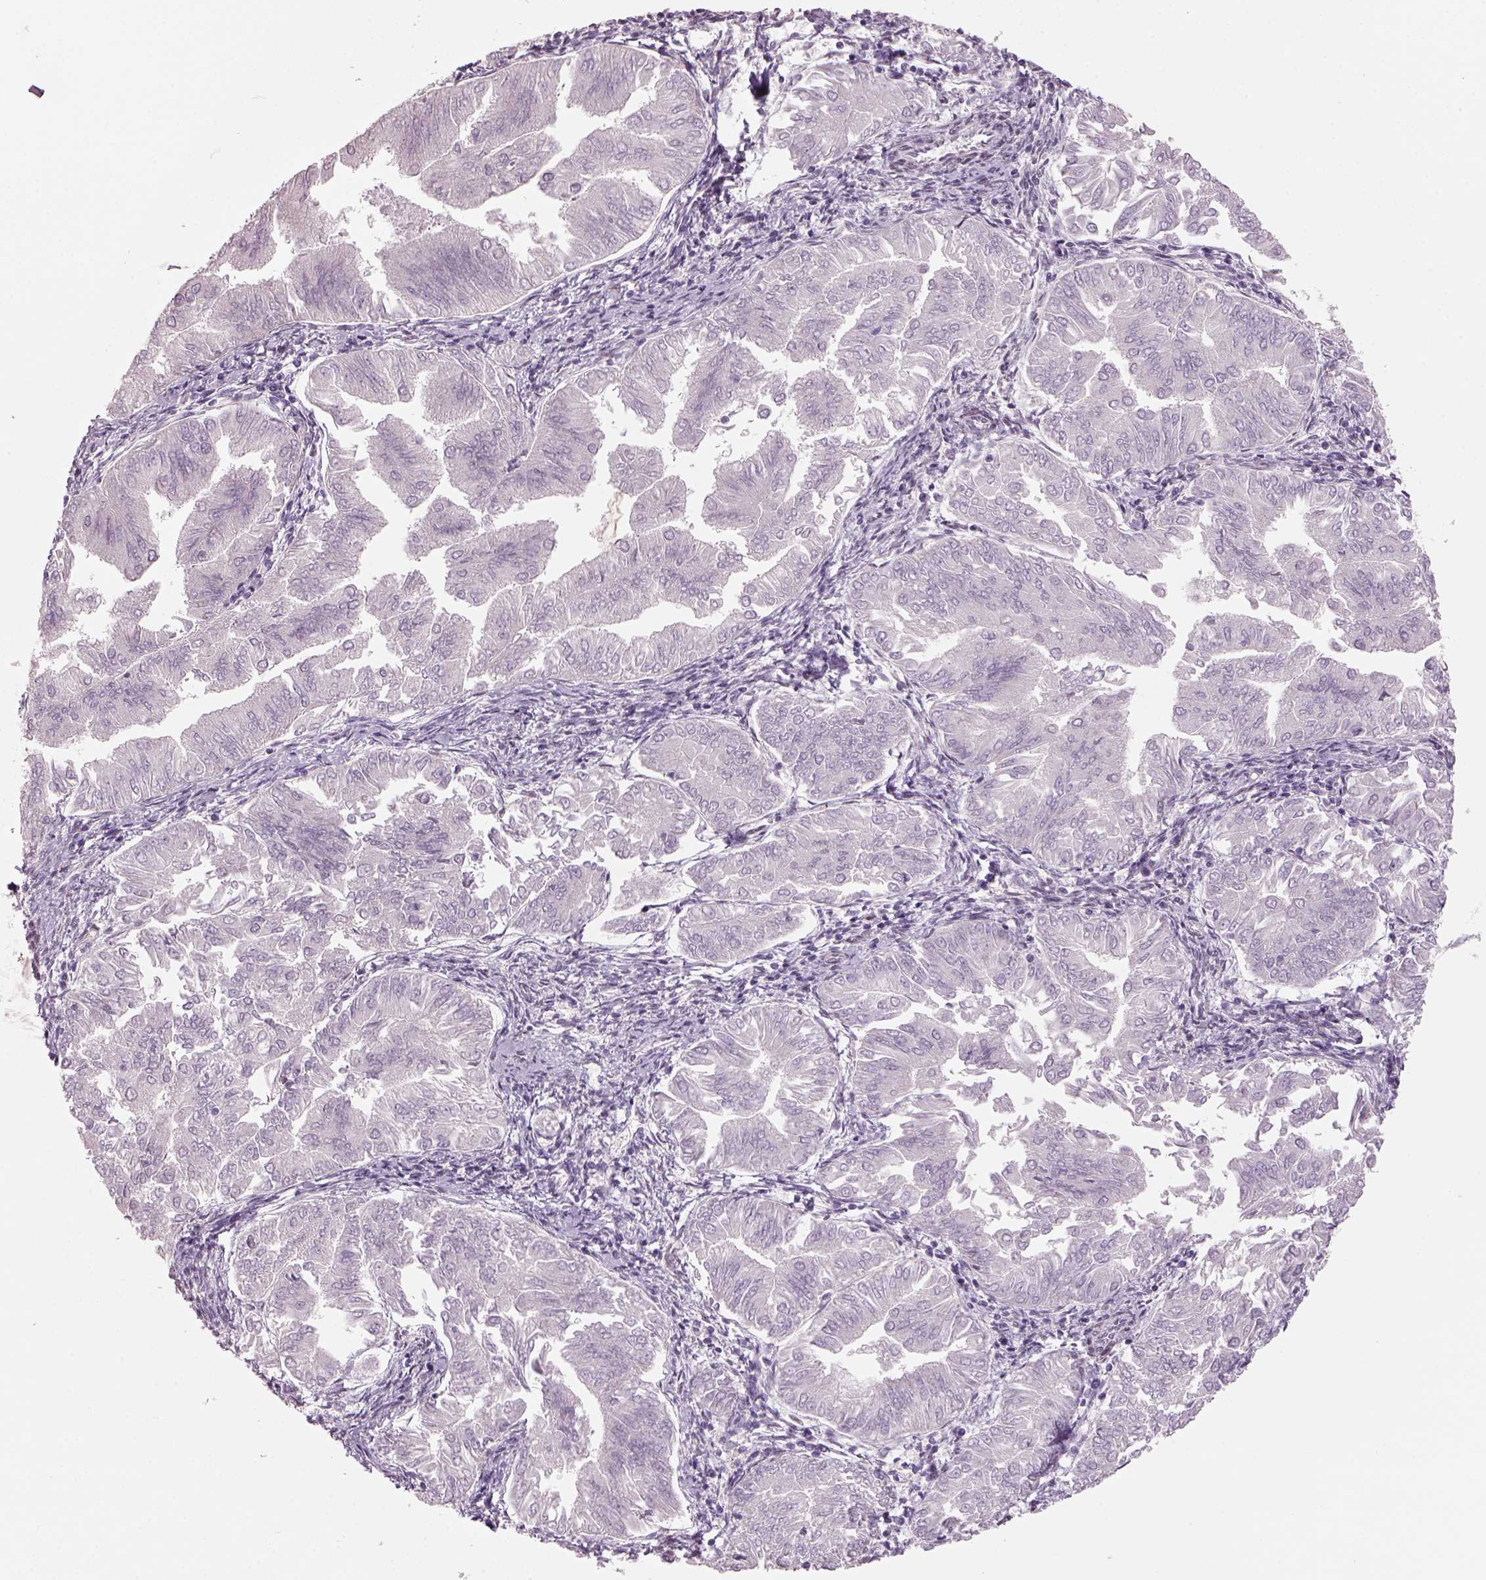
{"staining": {"intensity": "negative", "quantity": "none", "location": "none"}, "tissue": "endometrial cancer", "cell_type": "Tumor cells", "image_type": "cancer", "snomed": [{"axis": "morphology", "description": "Adenocarcinoma, NOS"}, {"axis": "topography", "description": "Endometrium"}], "caption": "Photomicrograph shows no protein positivity in tumor cells of endometrial cancer (adenocarcinoma) tissue.", "gene": "NAT8", "patient": {"sex": "female", "age": 53}}